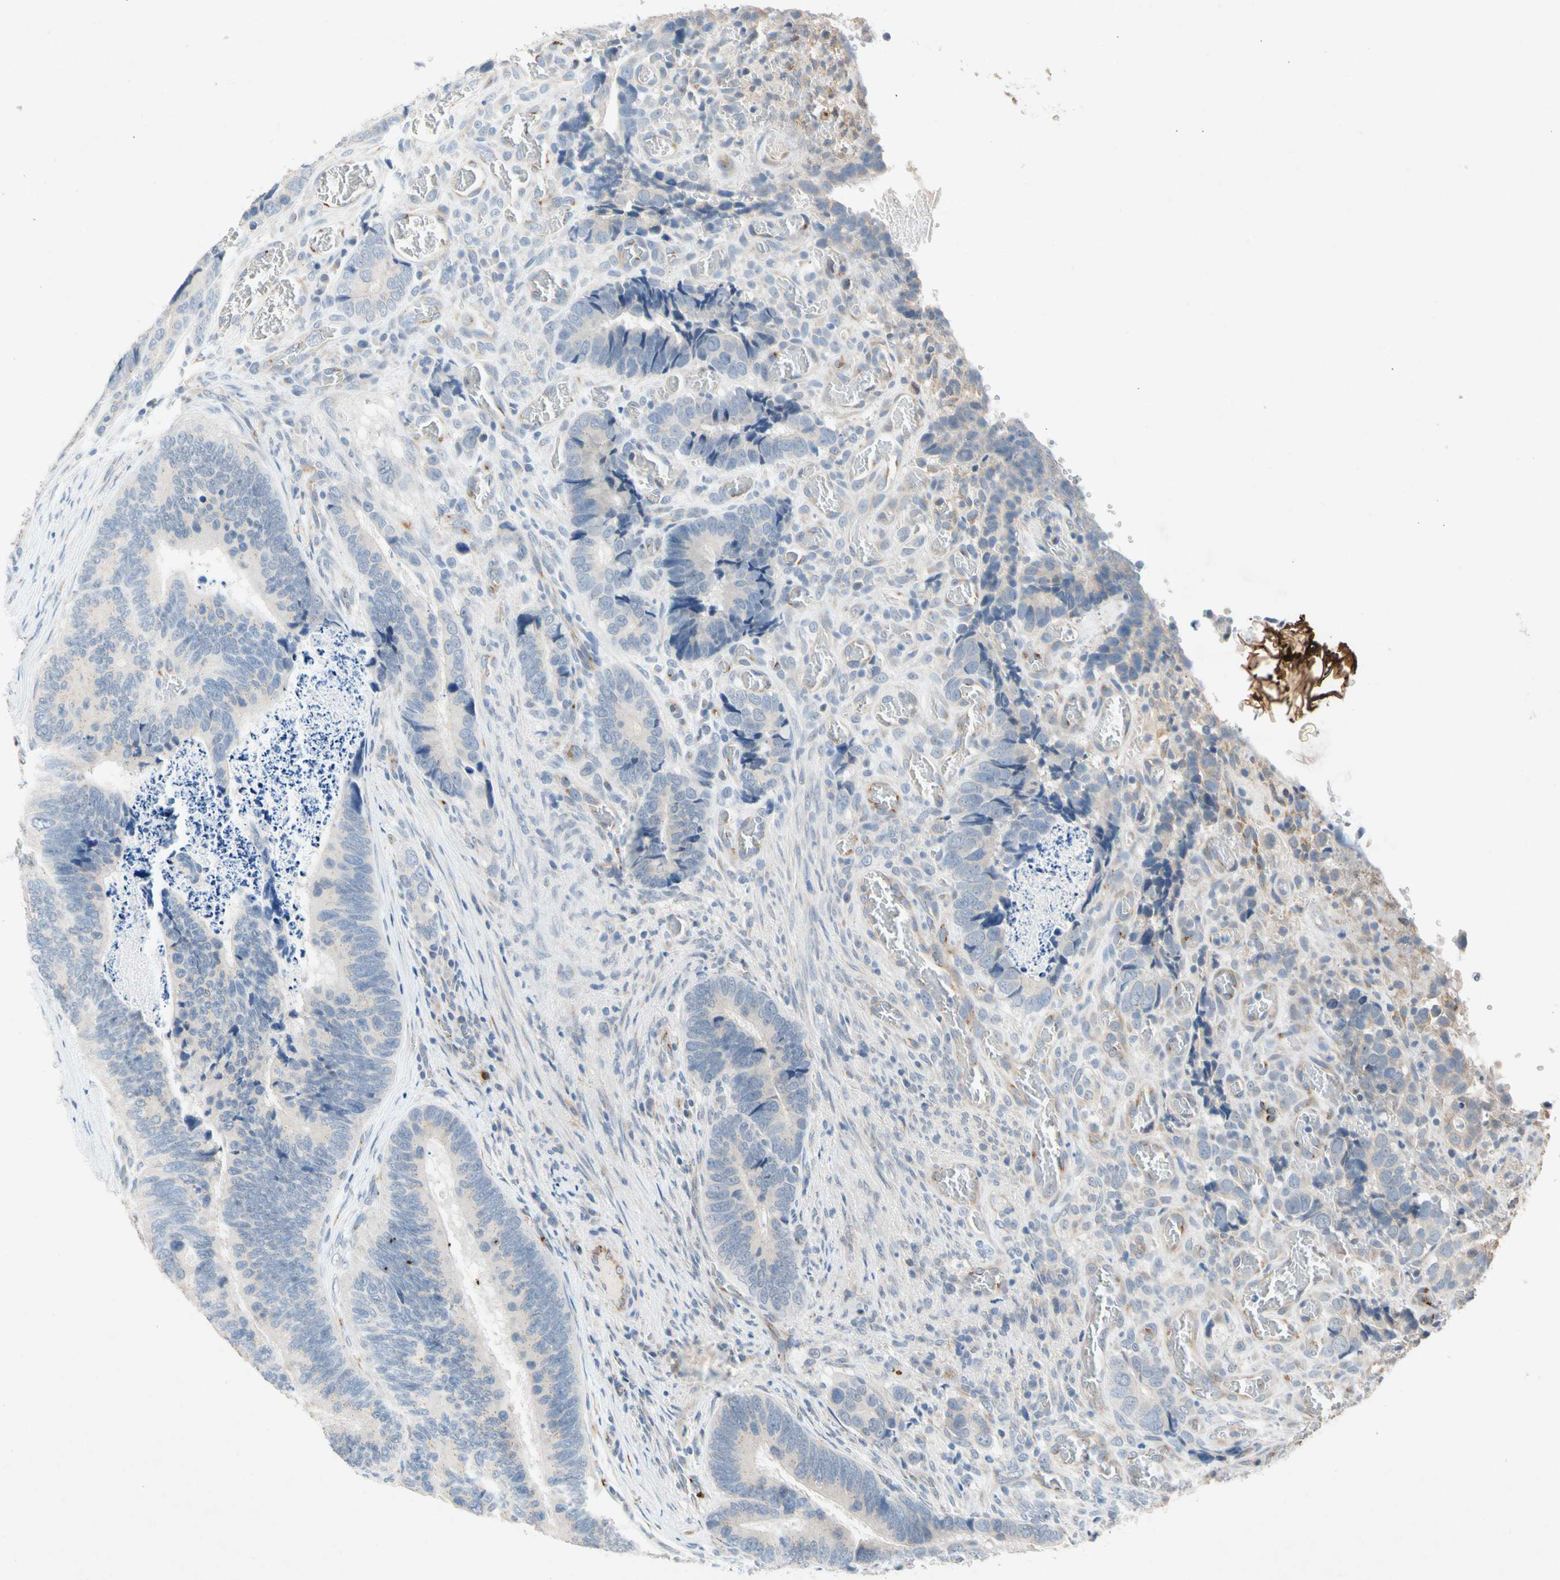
{"staining": {"intensity": "negative", "quantity": "none", "location": "none"}, "tissue": "colorectal cancer", "cell_type": "Tumor cells", "image_type": "cancer", "snomed": [{"axis": "morphology", "description": "Adenocarcinoma, NOS"}, {"axis": "topography", "description": "Colon"}], "caption": "Colorectal cancer (adenocarcinoma) was stained to show a protein in brown. There is no significant positivity in tumor cells.", "gene": "GASK1B", "patient": {"sex": "male", "age": 72}}